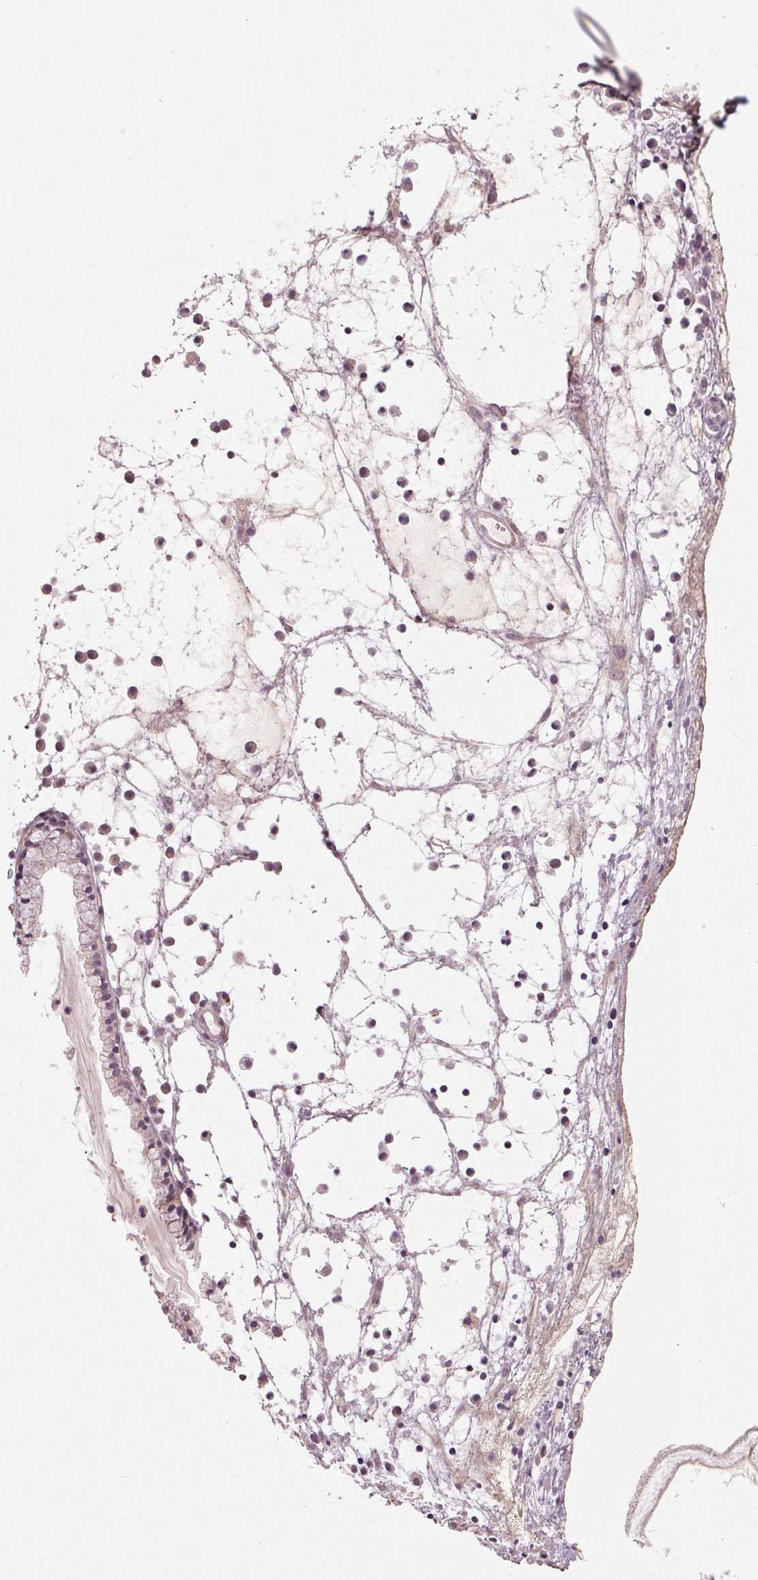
{"staining": {"intensity": "moderate", "quantity": "<25%", "location": "cytoplasmic/membranous"}, "tissue": "nasopharynx", "cell_type": "Respiratory epithelial cells", "image_type": "normal", "snomed": [{"axis": "morphology", "description": "Normal tissue, NOS"}, {"axis": "topography", "description": "Nasopharynx"}], "caption": "Human nasopharynx stained with a brown dye reveals moderate cytoplasmic/membranous positive positivity in approximately <25% of respiratory epithelial cells.", "gene": "ZNF605", "patient": {"sex": "male", "age": 31}}